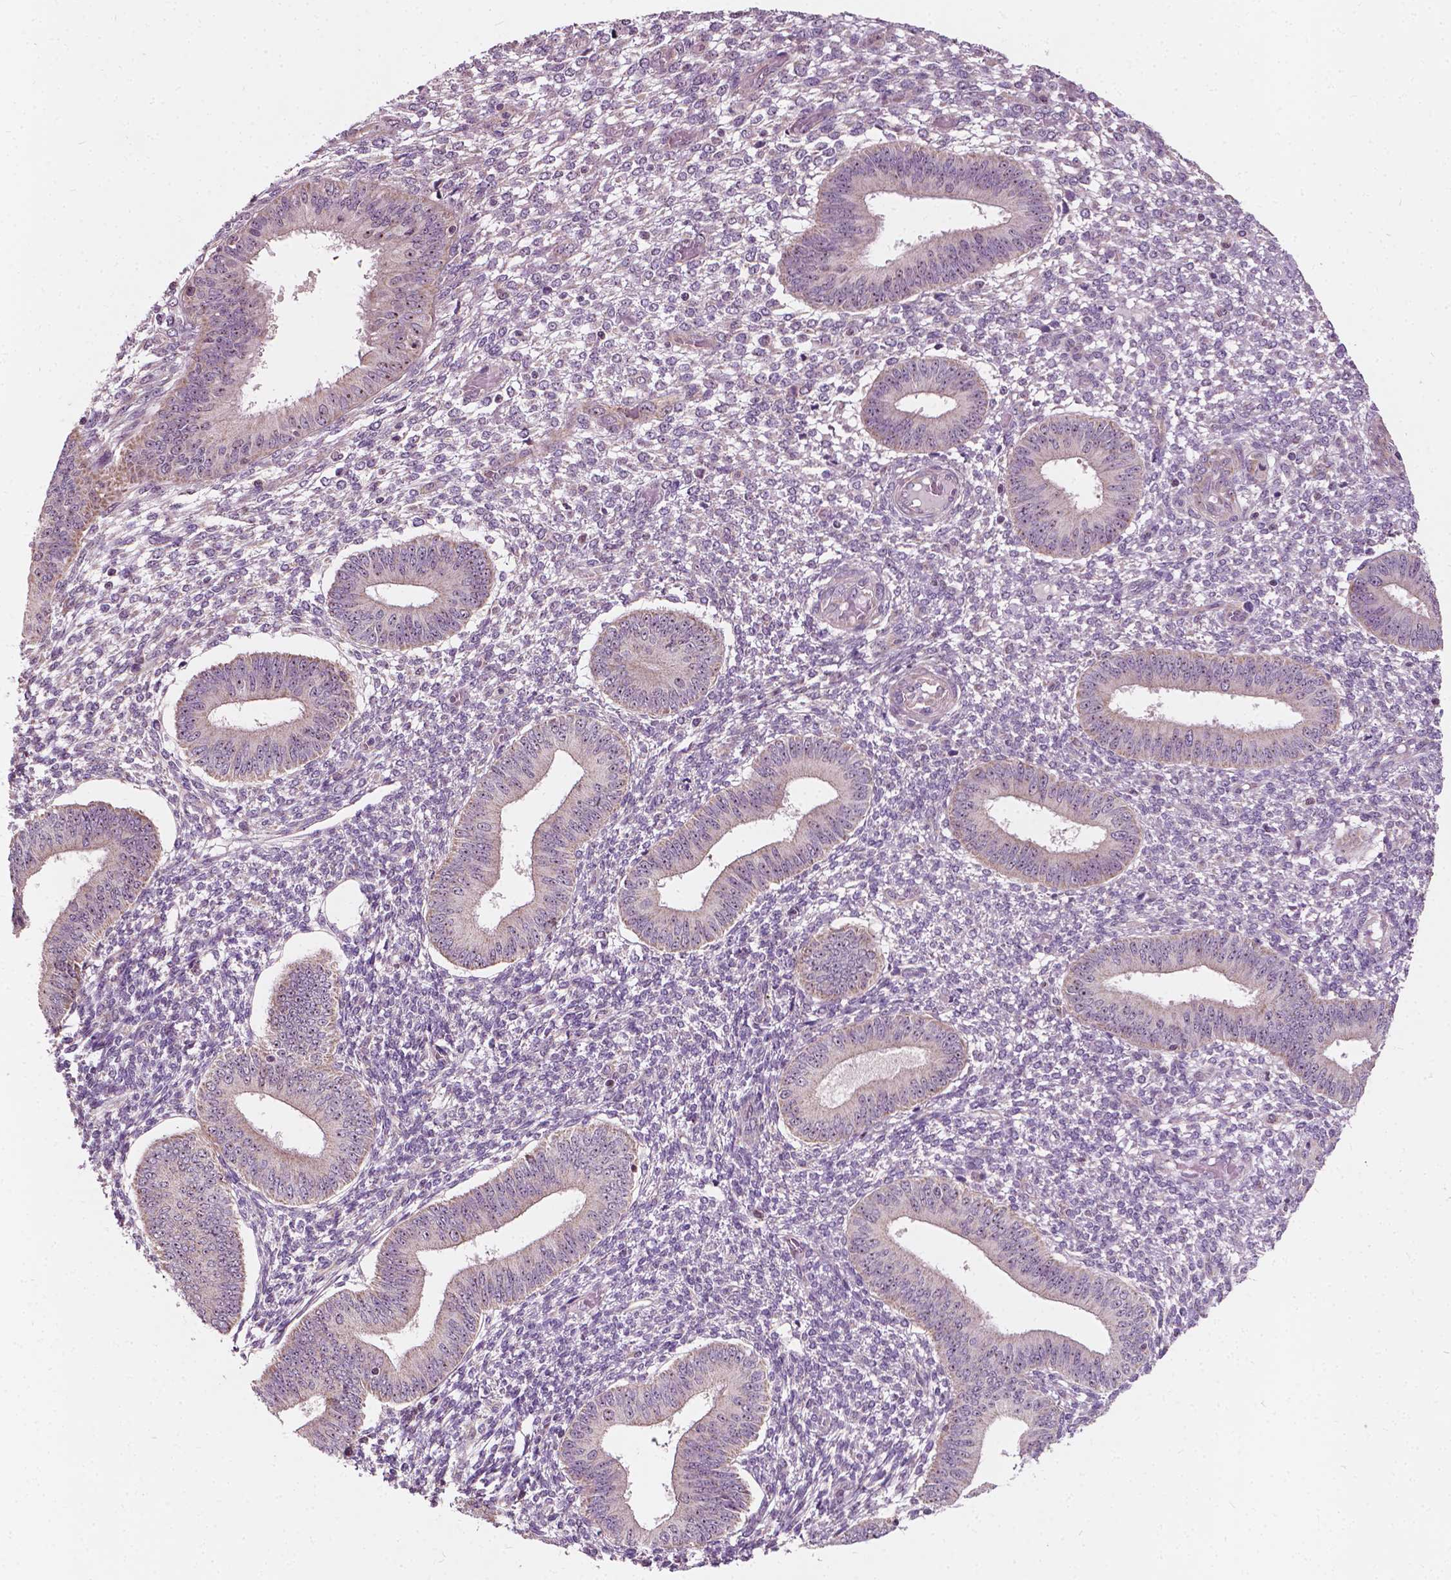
{"staining": {"intensity": "negative", "quantity": "none", "location": "none"}, "tissue": "endometrium", "cell_type": "Cells in endometrial stroma", "image_type": "normal", "snomed": [{"axis": "morphology", "description": "Normal tissue, NOS"}, {"axis": "topography", "description": "Endometrium"}], "caption": "This is an immunohistochemistry photomicrograph of benign human endometrium. There is no staining in cells in endometrial stroma.", "gene": "ODF3L2", "patient": {"sex": "female", "age": 42}}